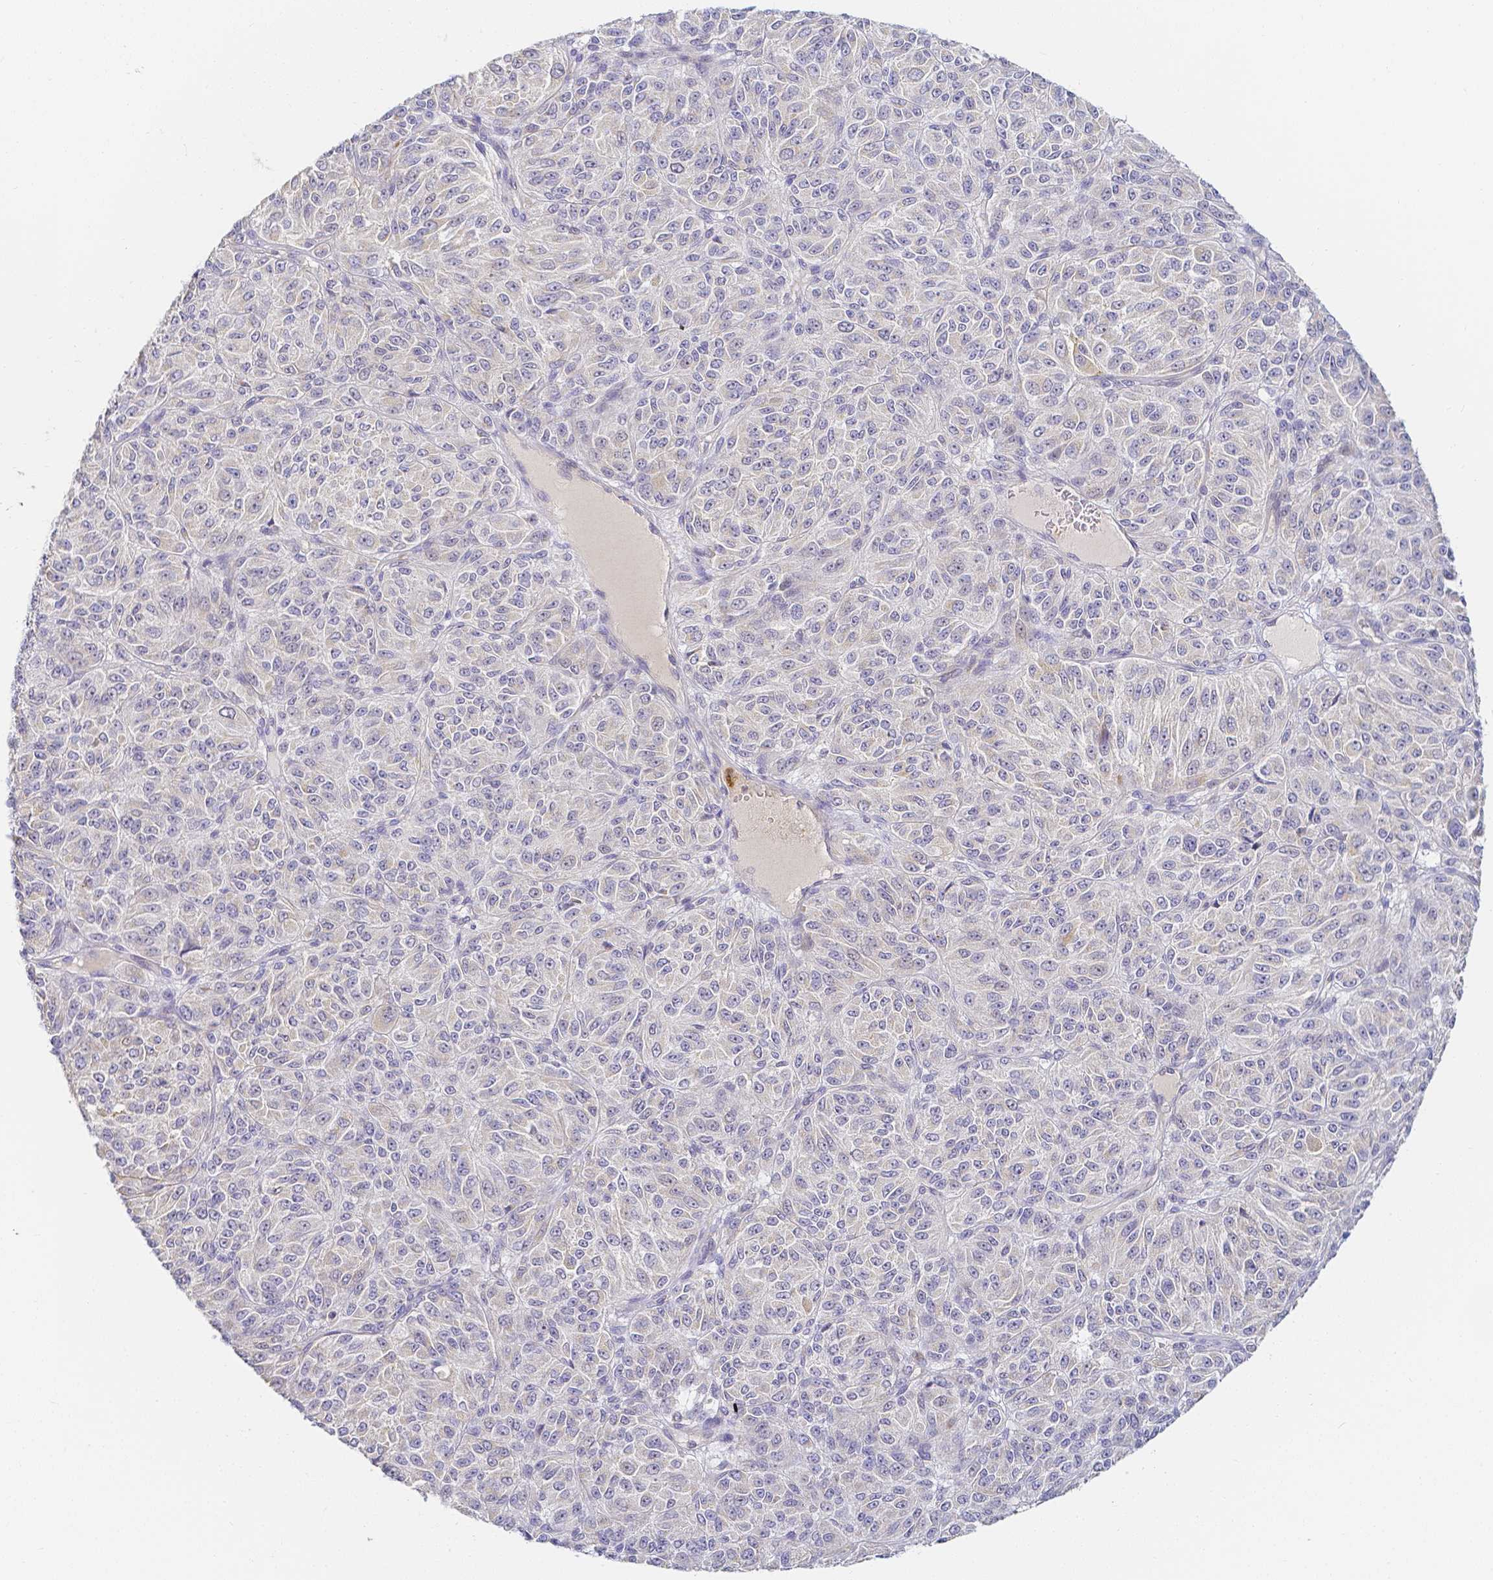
{"staining": {"intensity": "negative", "quantity": "none", "location": "none"}, "tissue": "melanoma", "cell_type": "Tumor cells", "image_type": "cancer", "snomed": [{"axis": "morphology", "description": "Malignant melanoma, Metastatic site"}, {"axis": "topography", "description": "Brain"}], "caption": "This is an IHC histopathology image of melanoma. There is no staining in tumor cells.", "gene": "KCNH1", "patient": {"sex": "female", "age": 56}}